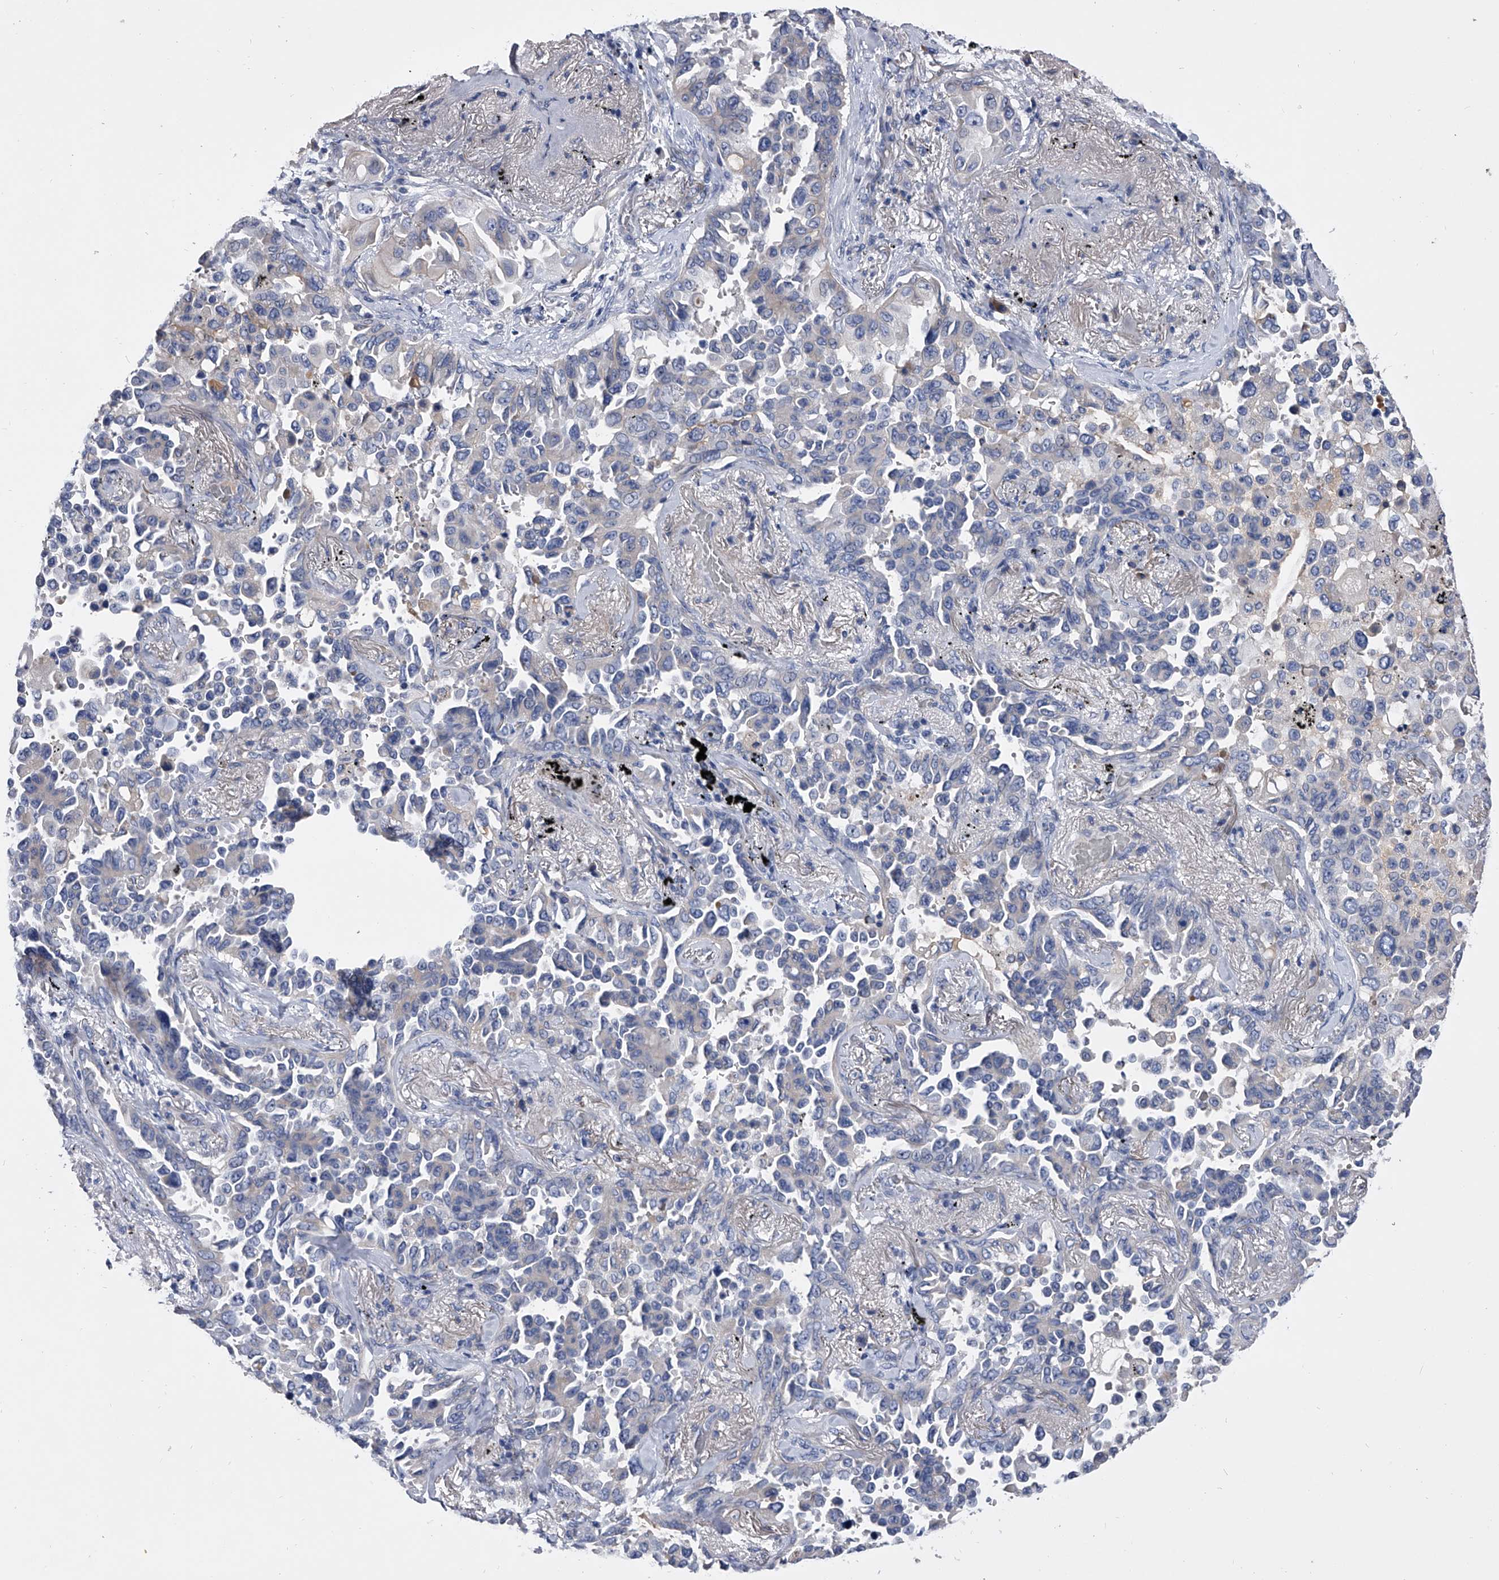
{"staining": {"intensity": "negative", "quantity": "none", "location": "none"}, "tissue": "lung cancer", "cell_type": "Tumor cells", "image_type": "cancer", "snomed": [{"axis": "morphology", "description": "Adenocarcinoma, NOS"}, {"axis": "topography", "description": "Lung"}], "caption": "Image shows no significant protein staining in tumor cells of lung adenocarcinoma. (Immunohistochemistry (ihc), brightfield microscopy, high magnification).", "gene": "EFCAB7", "patient": {"sex": "female", "age": 67}}